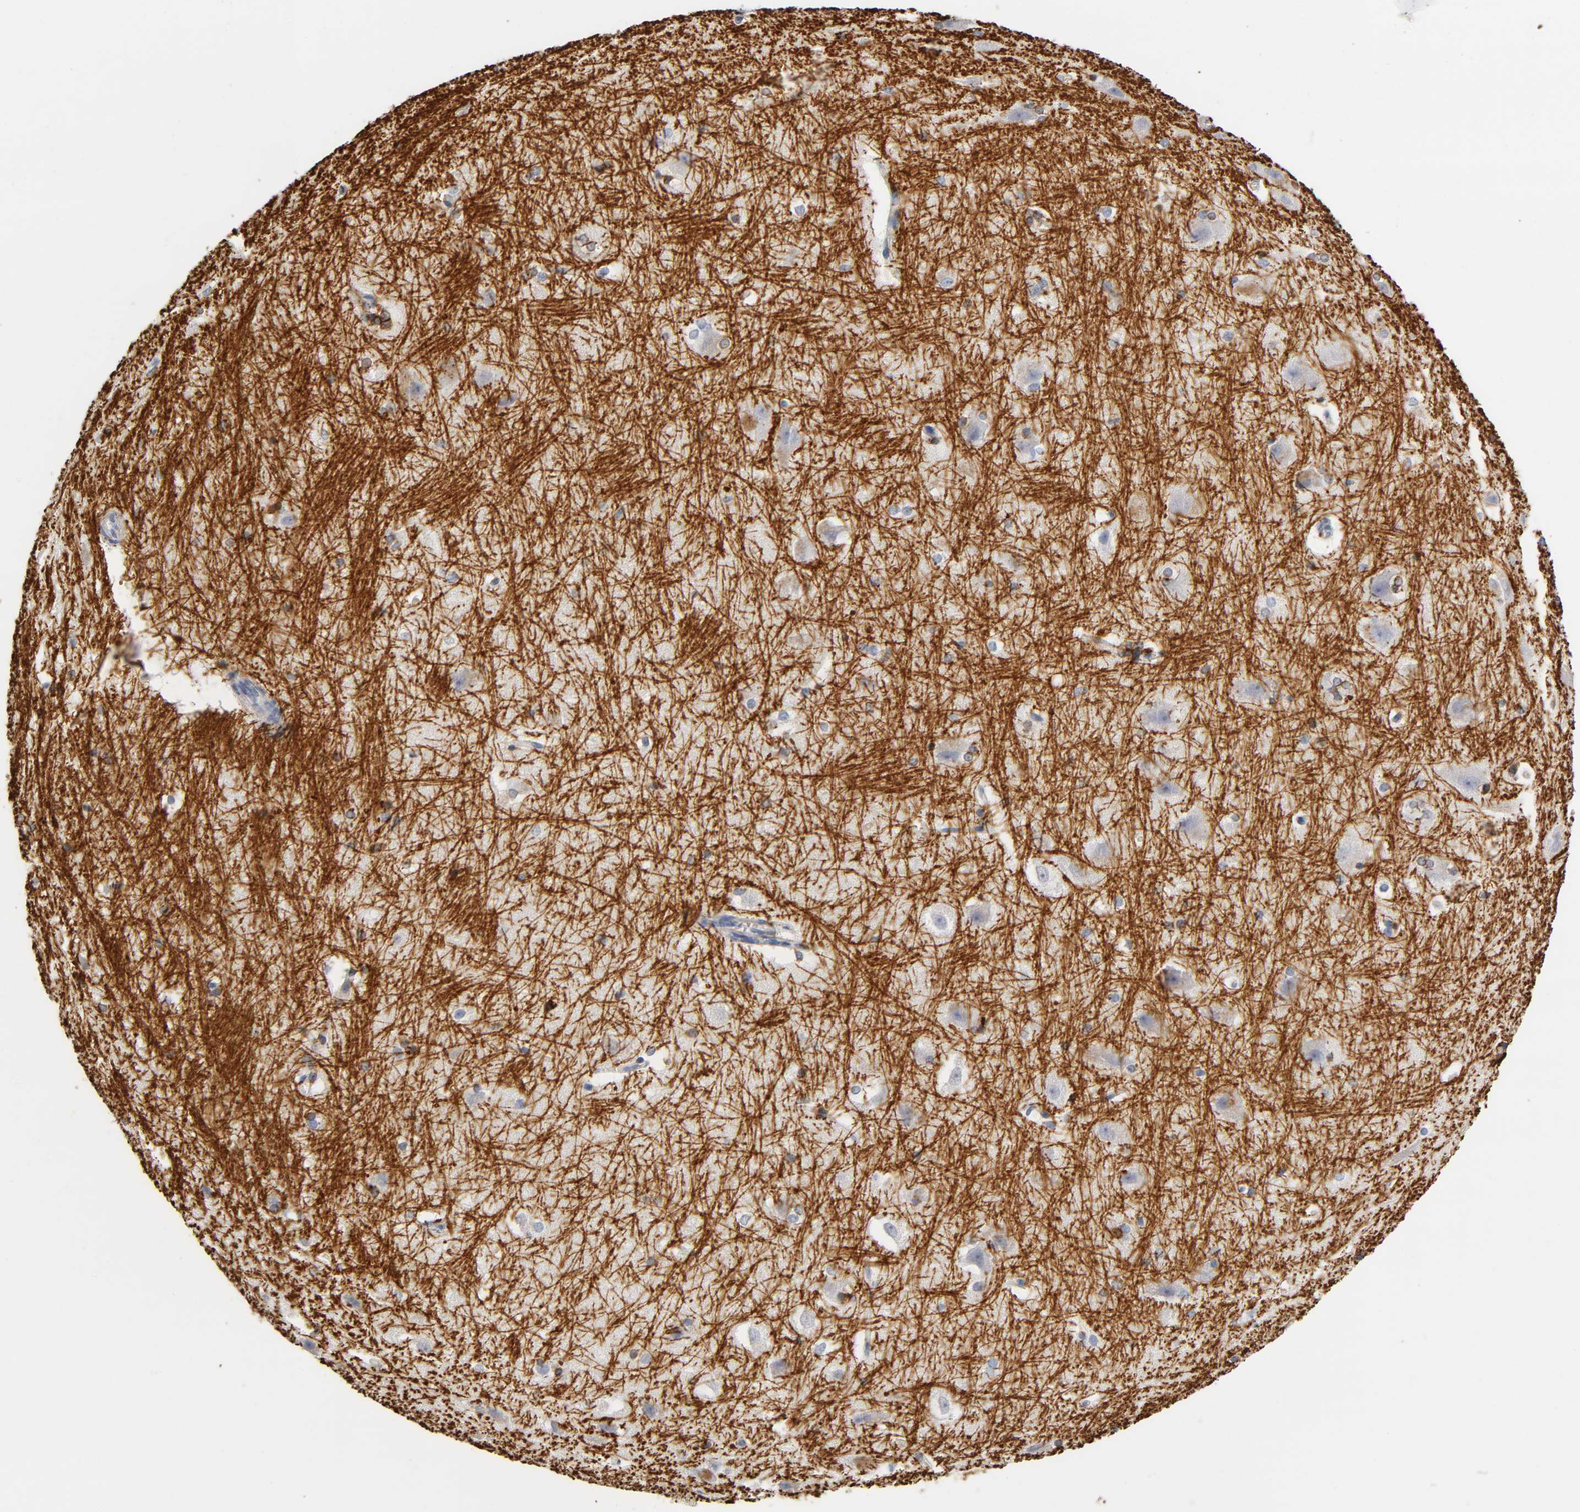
{"staining": {"intensity": "negative", "quantity": "none", "location": "none"}, "tissue": "hippocampus", "cell_type": "Glial cells", "image_type": "normal", "snomed": [{"axis": "morphology", "description": "Normal tissue, NOS"}, {"axis": "topography", "description": "Hippocampus"}], "caption": "Human hippocampus stained for a protein using IHC displays no expression in glial cells.", "gene": "PLP1", "patient": {"sex": "female", "age": 19}}